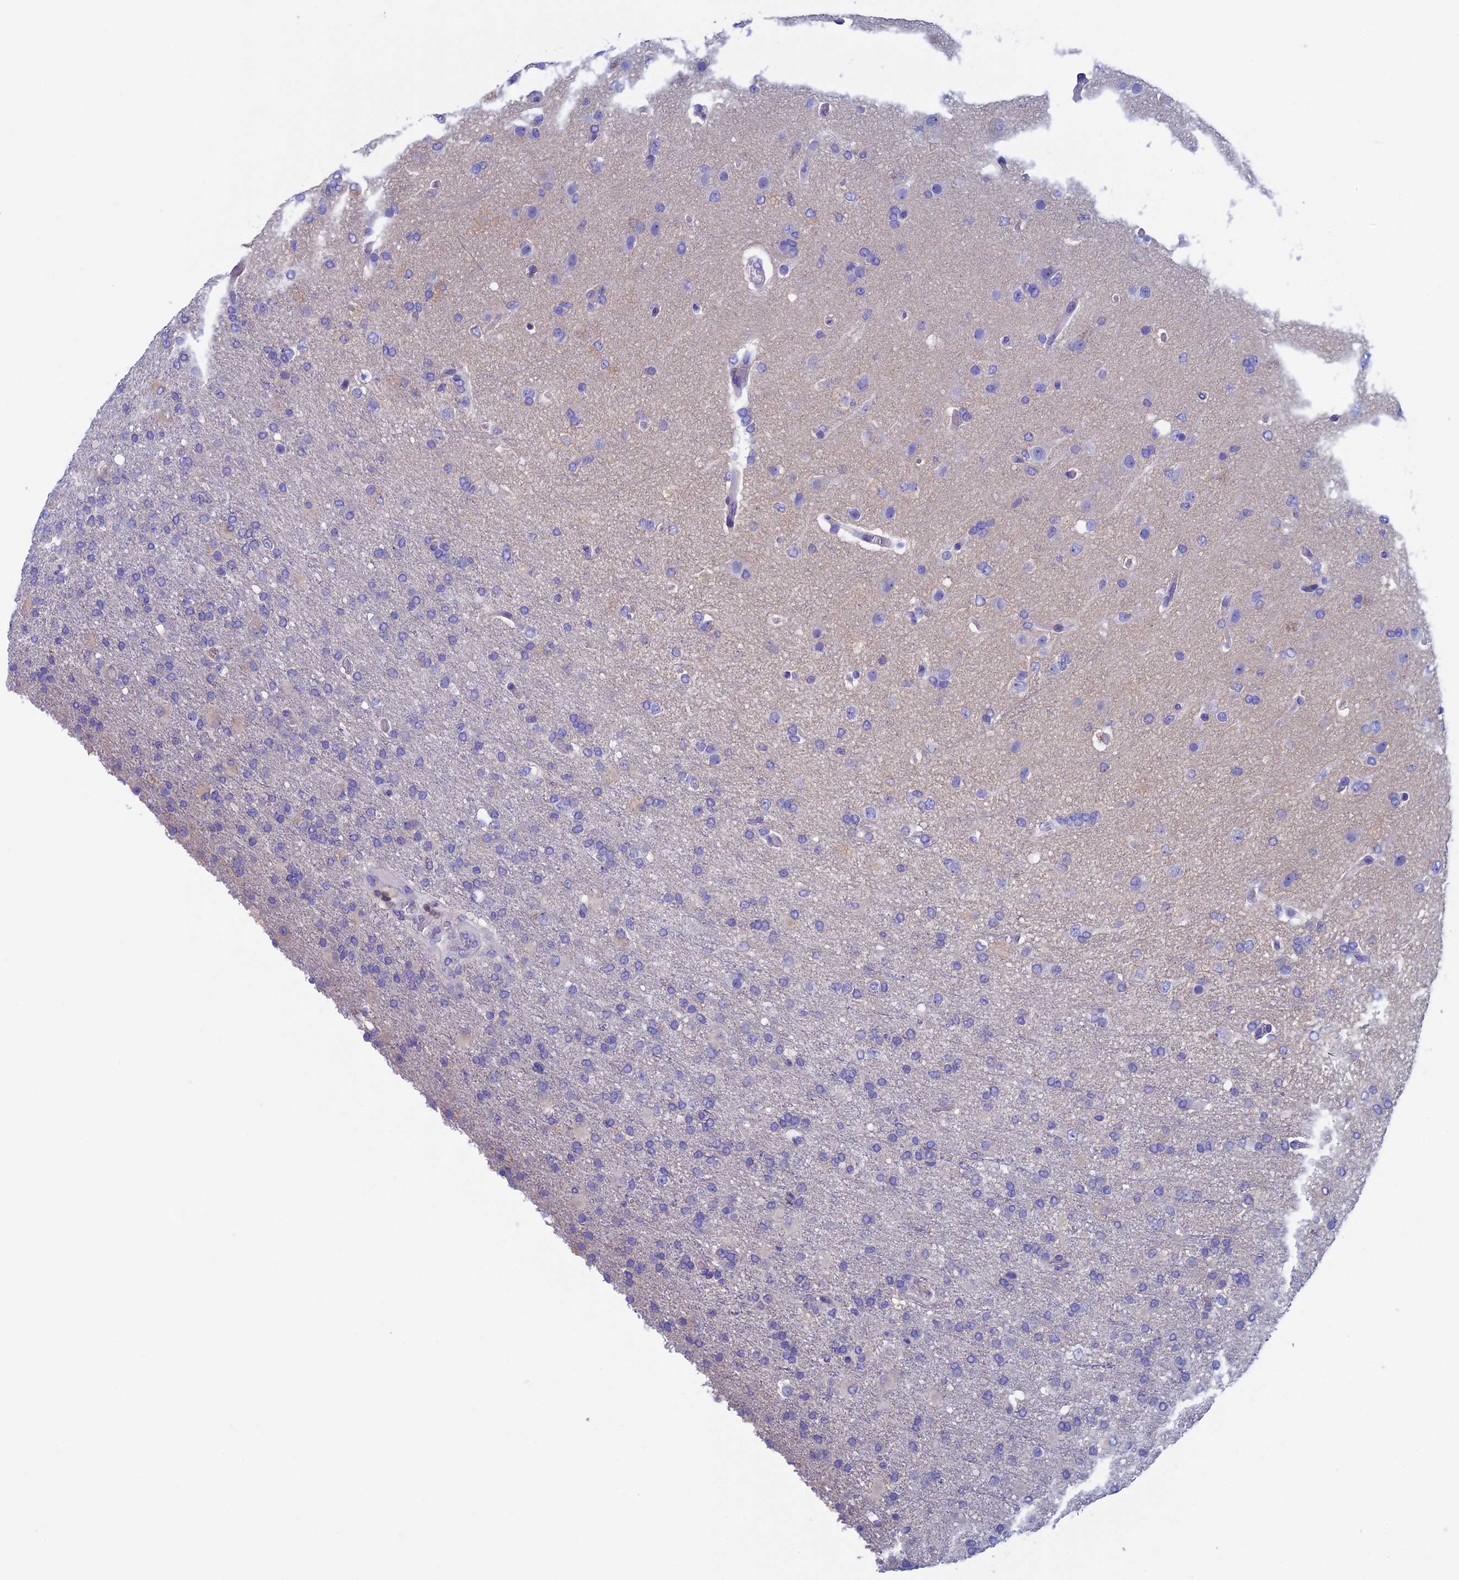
{"staining": {"intensity": "negative", "quantity": "none", "location": "none"}, "tissue": "glioma", "cell_type": "Tumor cells", "image_type": "cancer", "snomed": [{"axis": "morphology", "description": "Glioma, malignant, High grade"}, {"axis": "topography", "description": "Brain"}], "caption": "Tumor cells show no significant expression in glioma.", "gene": "SEPTIN1", "patient": {"sex": "female", "age": 74}}